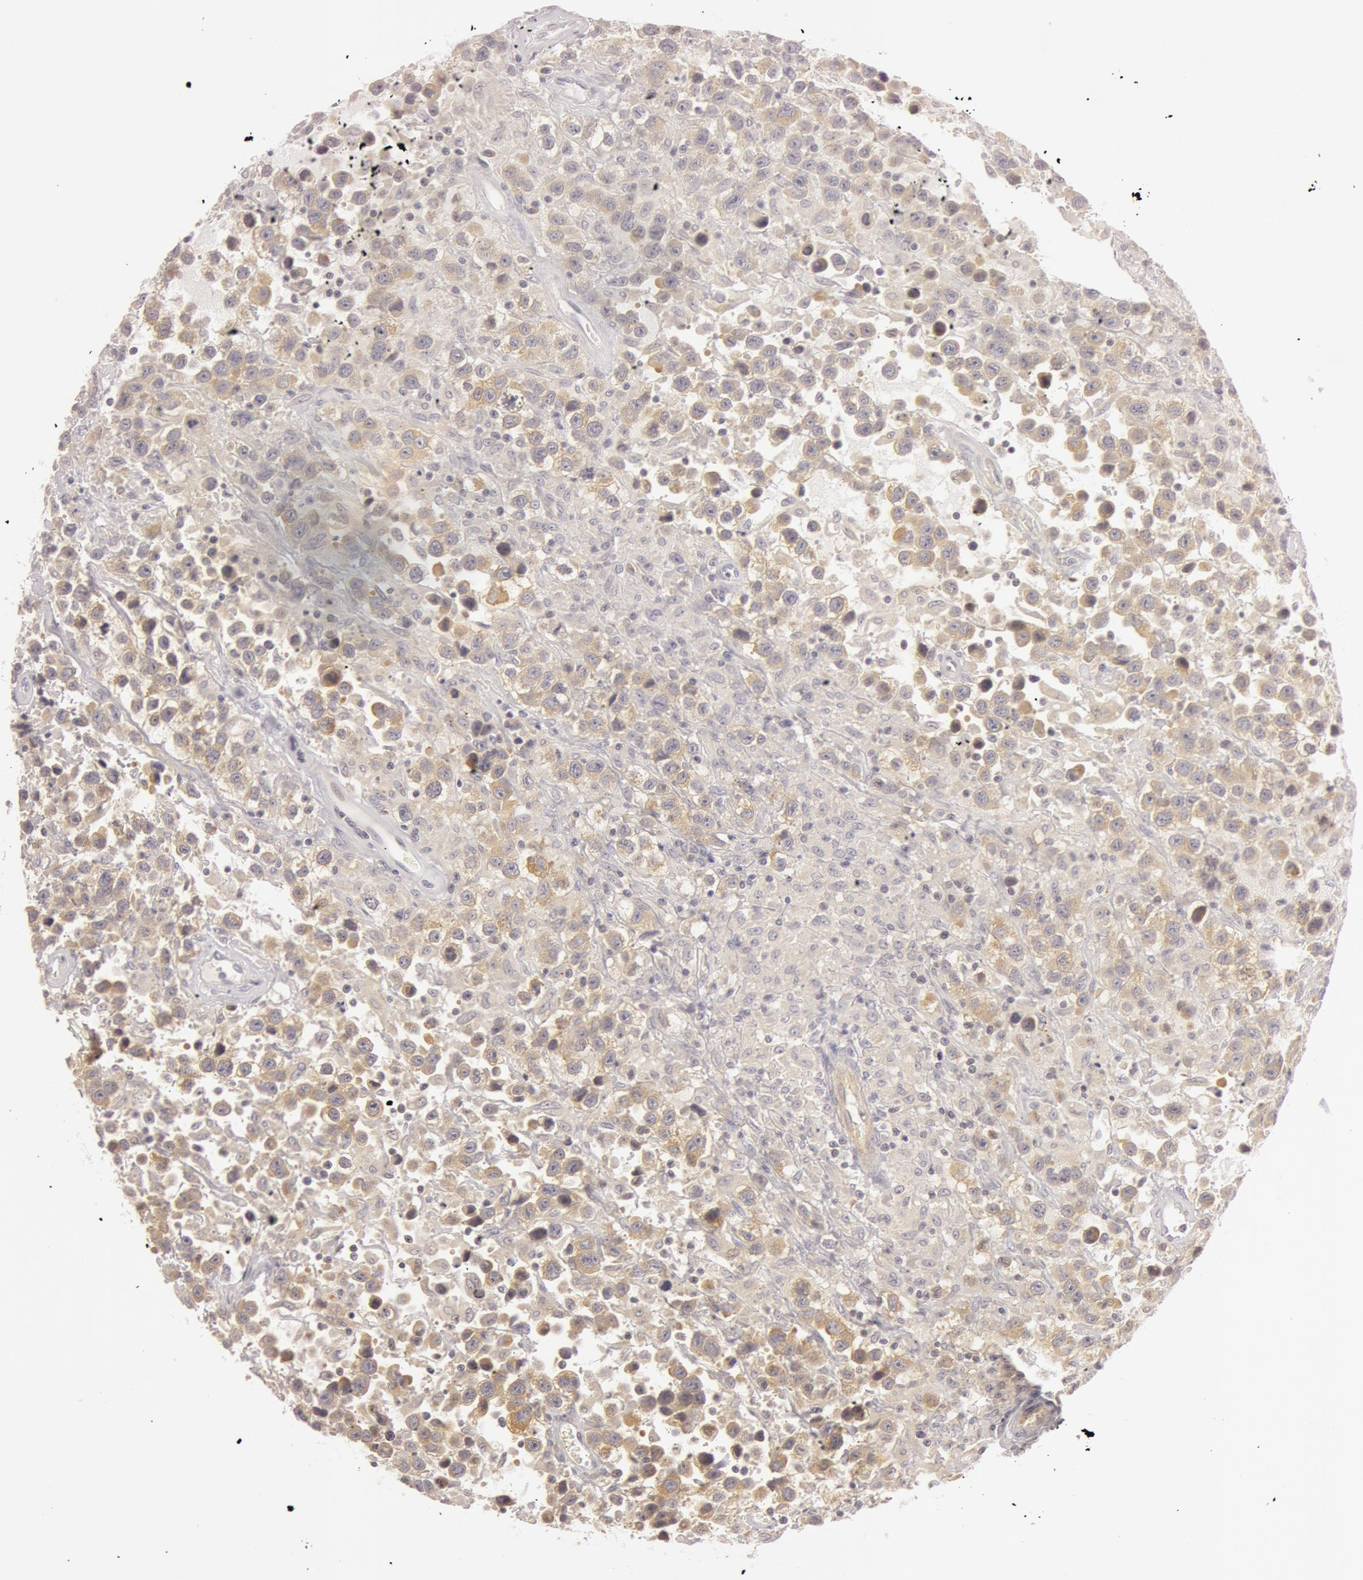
{"staining": {"intensity": "moderate", "quantity": "25%-75%", "location": "cytoplasmic/membranous"}, "tissue": "testis cancer", "cell_type": "Tumor cells", "image_type": "cancer", "snomed": [{"axis": "morphology", "description": "Seminoma, NOS"}, {"axis": "topography", "description": "Testis"}], "caption": "This photomicrograph displays immunohistochemistry (IHC) staining of seminoma (testis), with medium moderate cytoplasmic/membranous expression in approximately 25%-75% of tumor cells.", "gene": "RALGAPA1", "patient": {"sex": "male", "age": 43}}